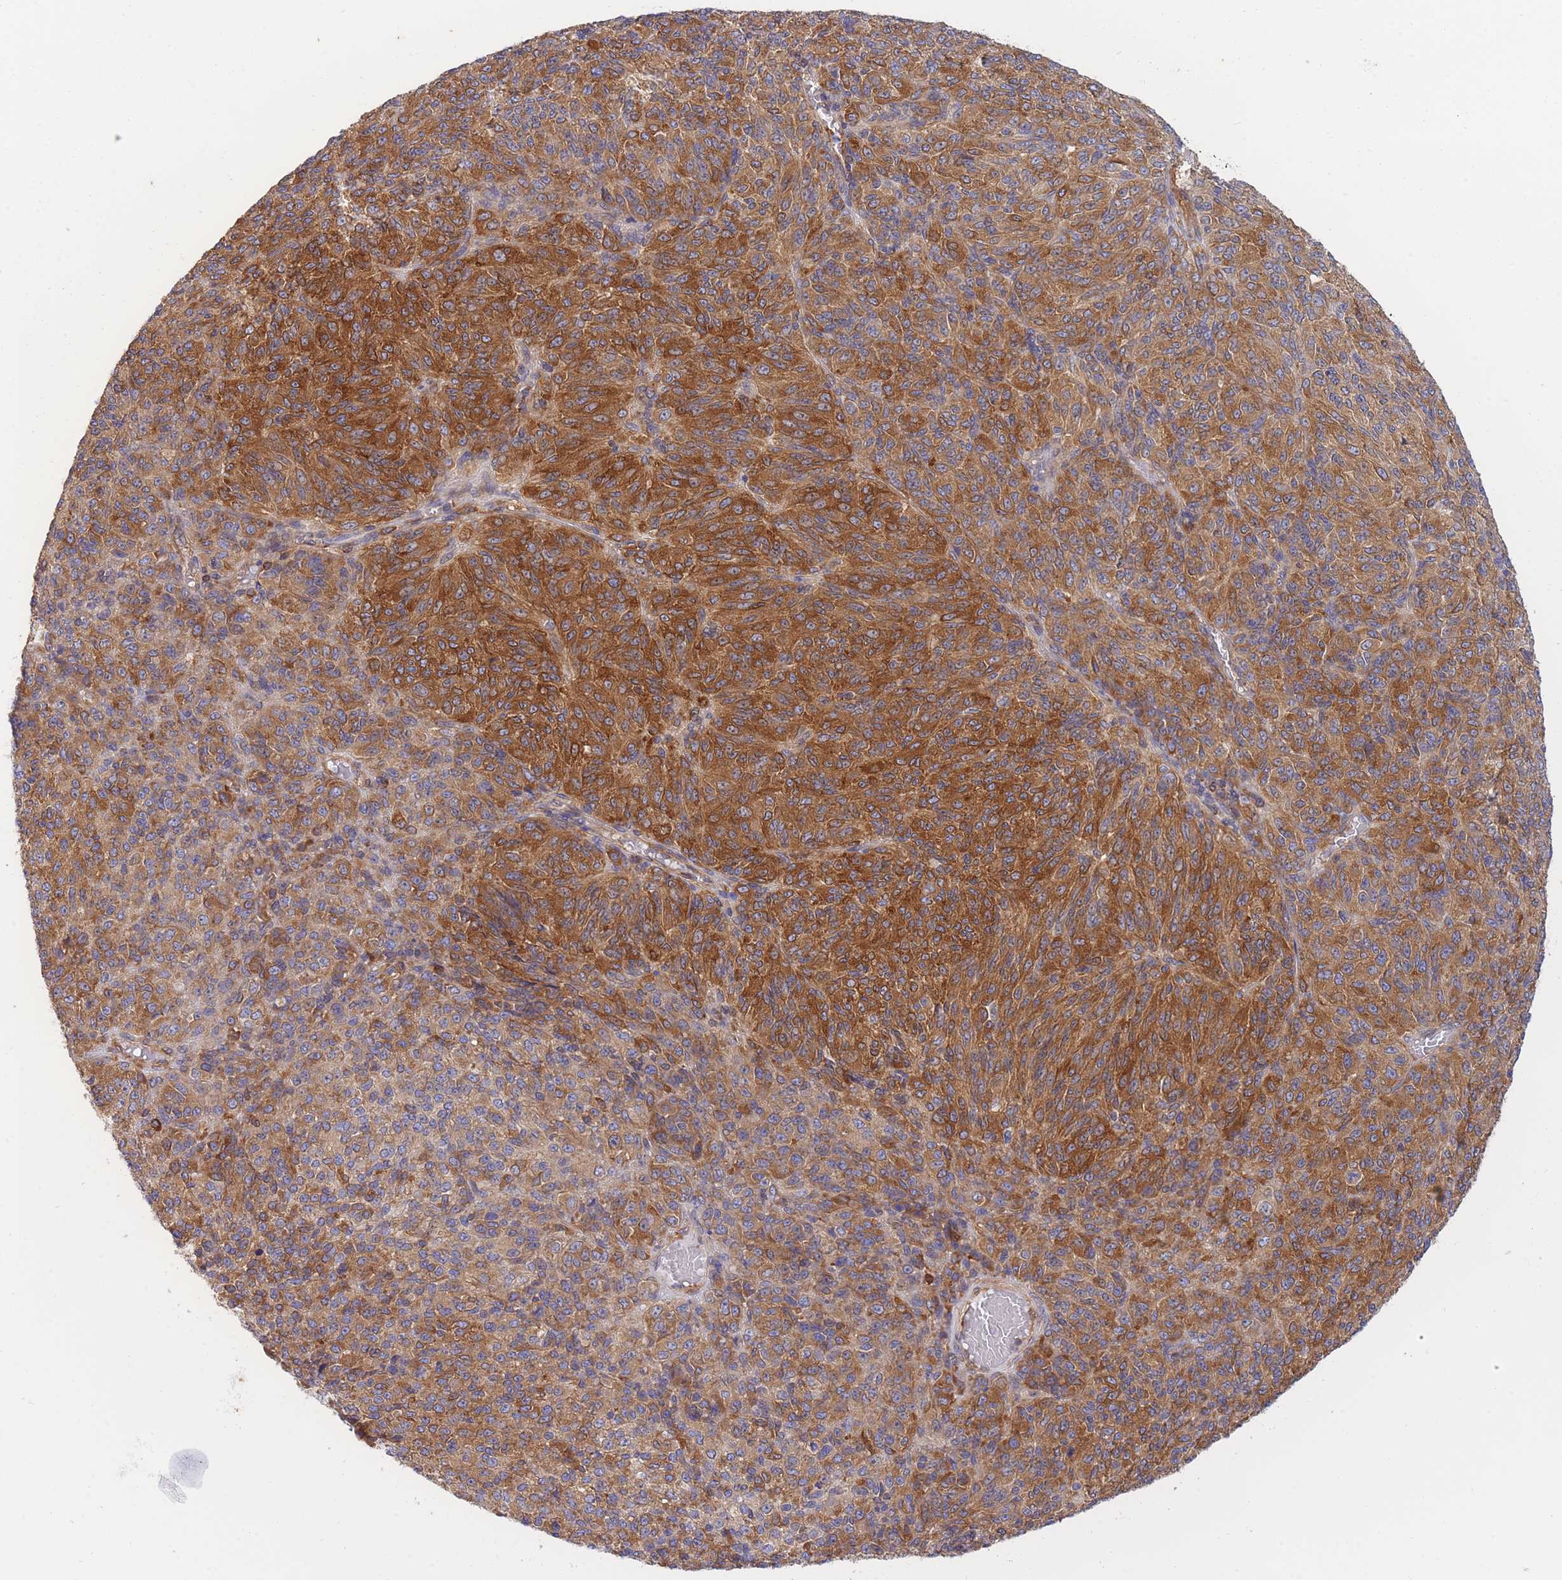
{"staining": {"intensity": "moderate", "quantity": ">75%", "location": "cytoplasmic/membranous"}, "tissue": "melanoma", "cell_type": "Tumor cells", "image_type": "cancer", "snomed": [{"axis": "morphology", "description": "Malignant melanoma, Metastatic site"}, {"axis": "topography", "description": "Brain"}], "caption": "Tumor cells display medium levels of moderate cytoplasmic/membranous expression in approximately >75% of cells in malignant melanoma (metastatic site). (DAB (3,3'-diaminobenzidine) IHC with brightfield microscopy, high magnification).", "gene": "REM1", "patient": {"sex": "female", "age": 56}}